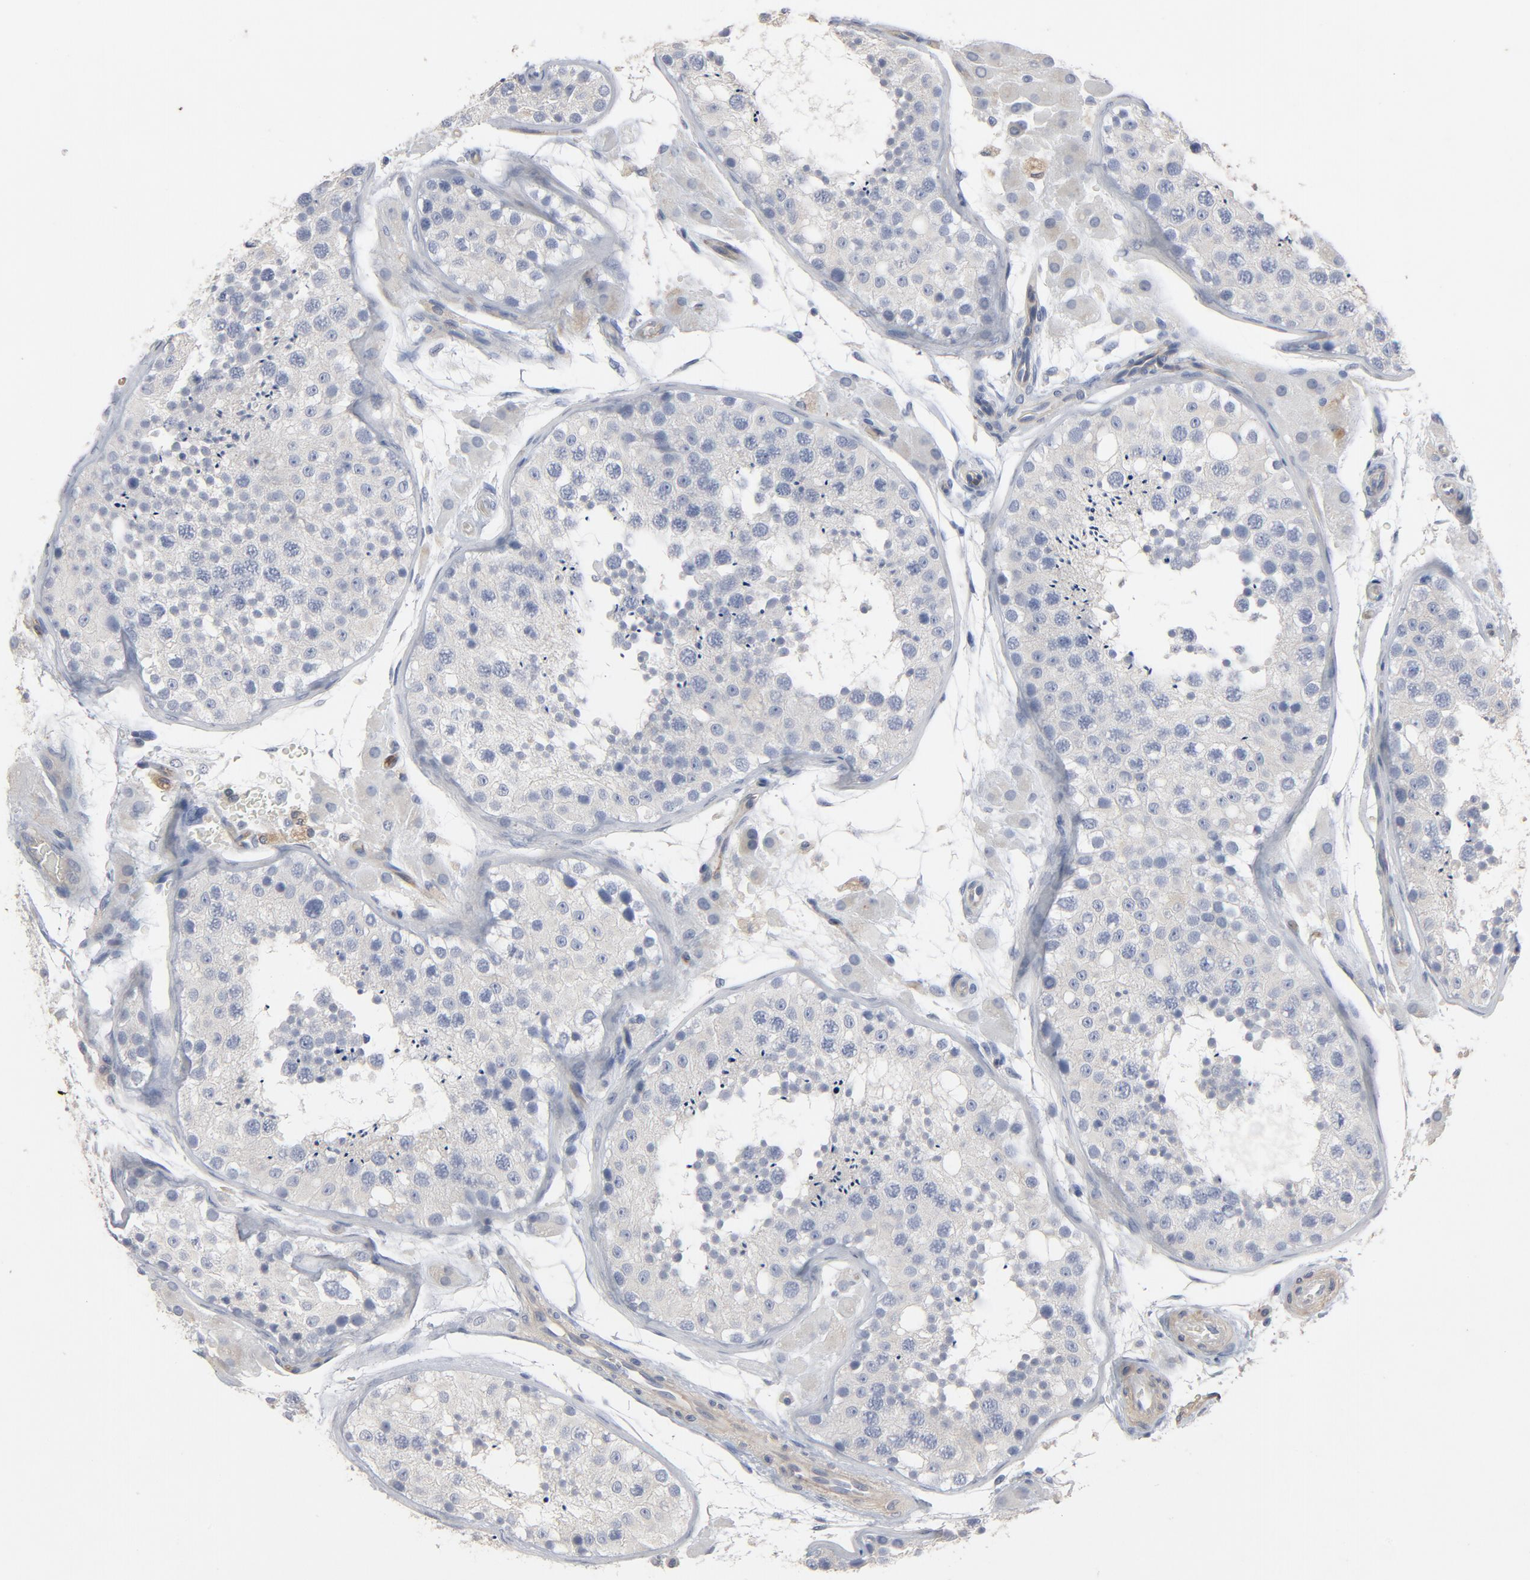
{"staining": {"intensity": "negative", "quantity": "none", "location": "none"}, "tissue": "testis", "cell_type": "Cells in seminiferous ducts", "image_type": "normal", "snomed": [{"axis": "morphology", "description": "Normal tissue, NOS"}, {"axis": "topography", "description": "Testis"}], "caption": "Cells in seminiferous ducts are negative for protein expression in benign human testis. The staining is performed using DAB (3,3'-diaminobenzidine) brown chromogen with nuclei counter-stained in using hematoxylin.", "gene": "KDR", "patient": {"sex": "male", "age": 26}}